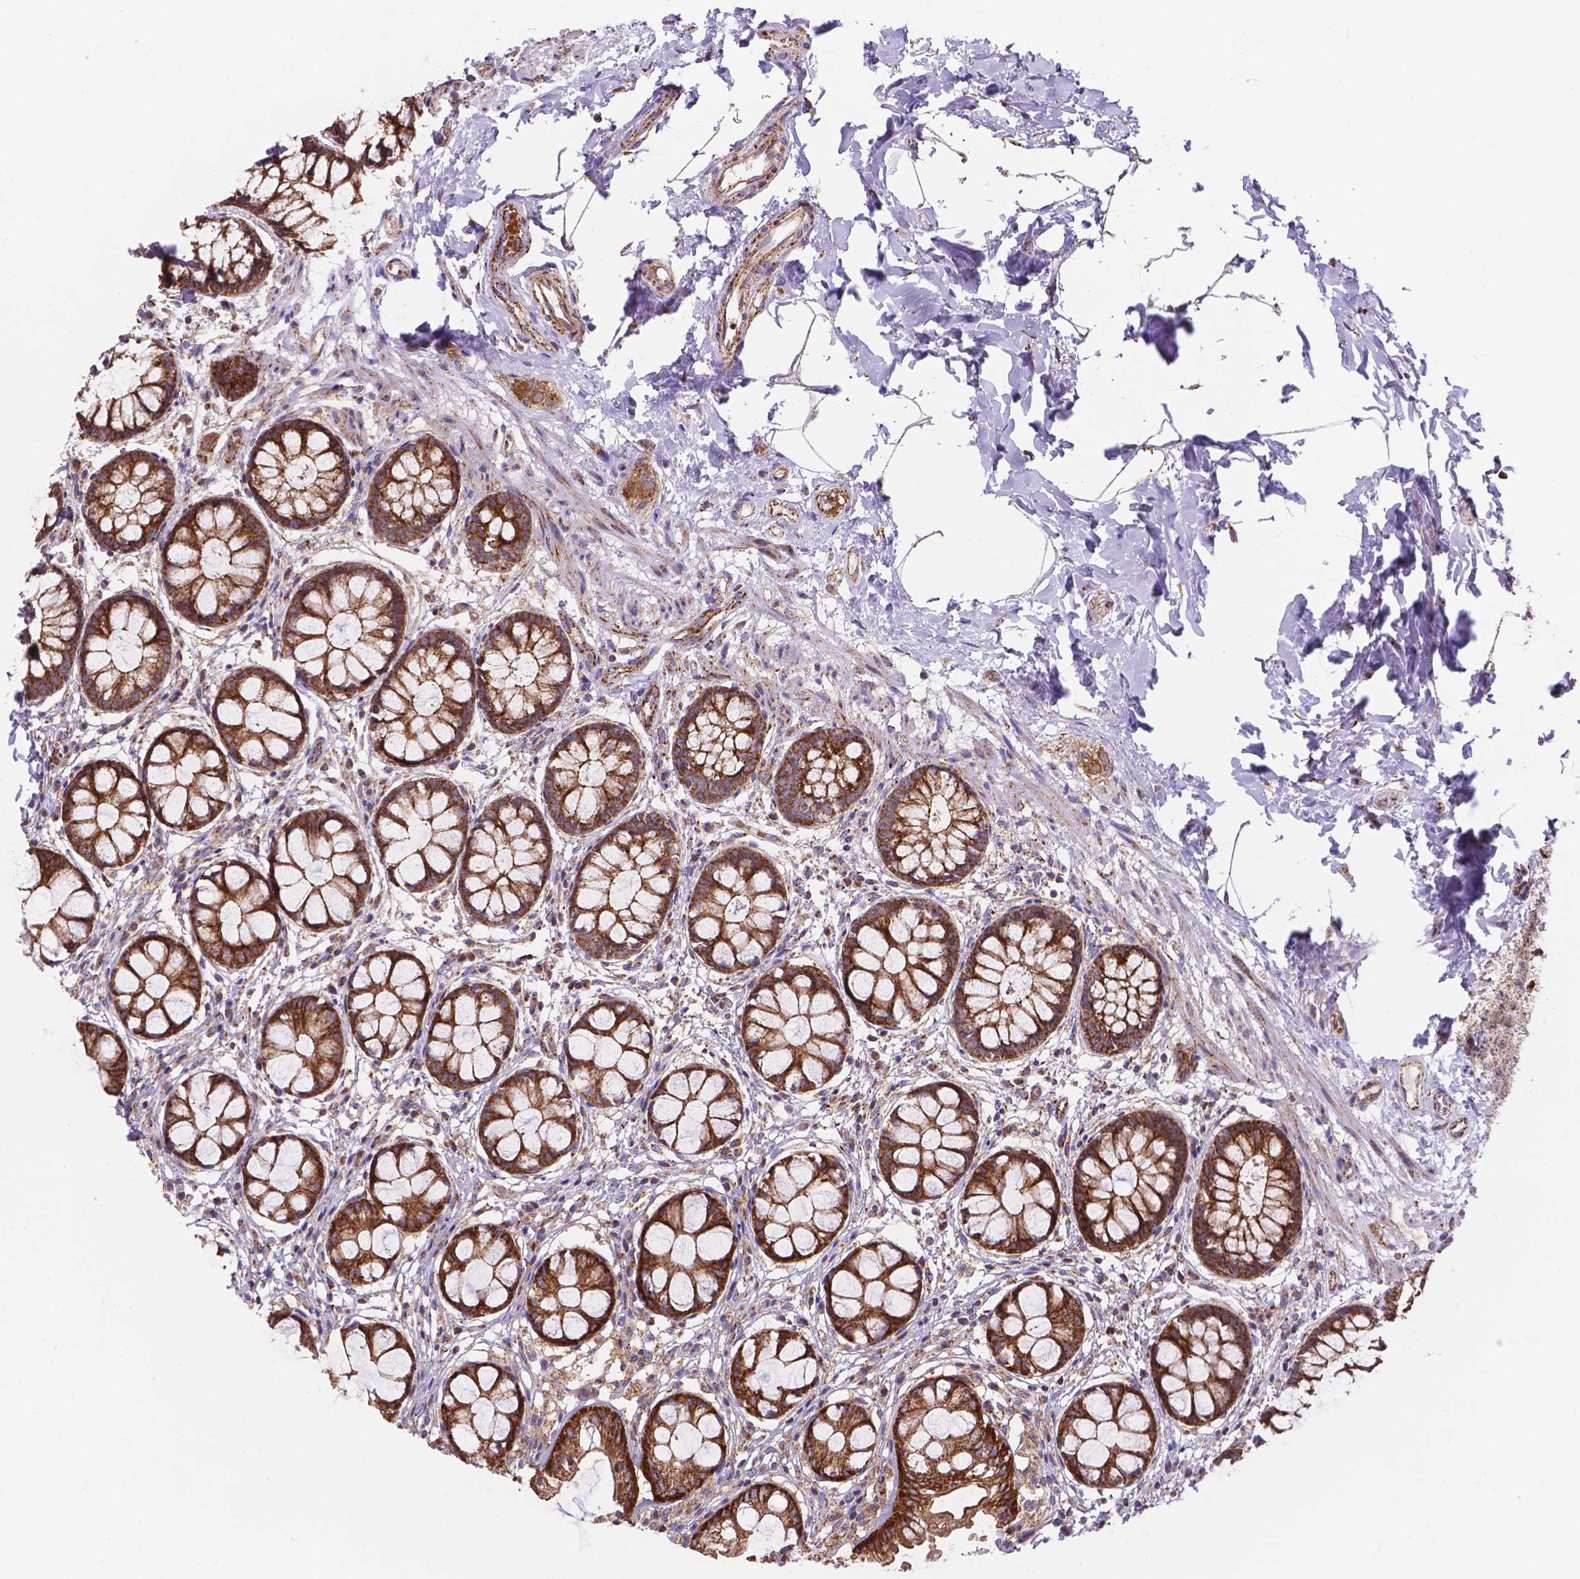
{"staining": {"intensity": "strong", "quantity": ">75%", "location": "cytoplasmic/membranous"}, "tissue": "rectum", "cell_type": "Glandular cells", "image_type": "normal", "snomed": [{"axis": "morphology", "description": "Normal tissue, NOS"}, {"axis": "topography", "description": "Rectum"}], "caption": "Normal rectum reveals strong cytoplasmic/membranous expression in approximately >75% of glandular cells.", "gene": "AK3", "patient": {"sex": "female", "age": 62}}